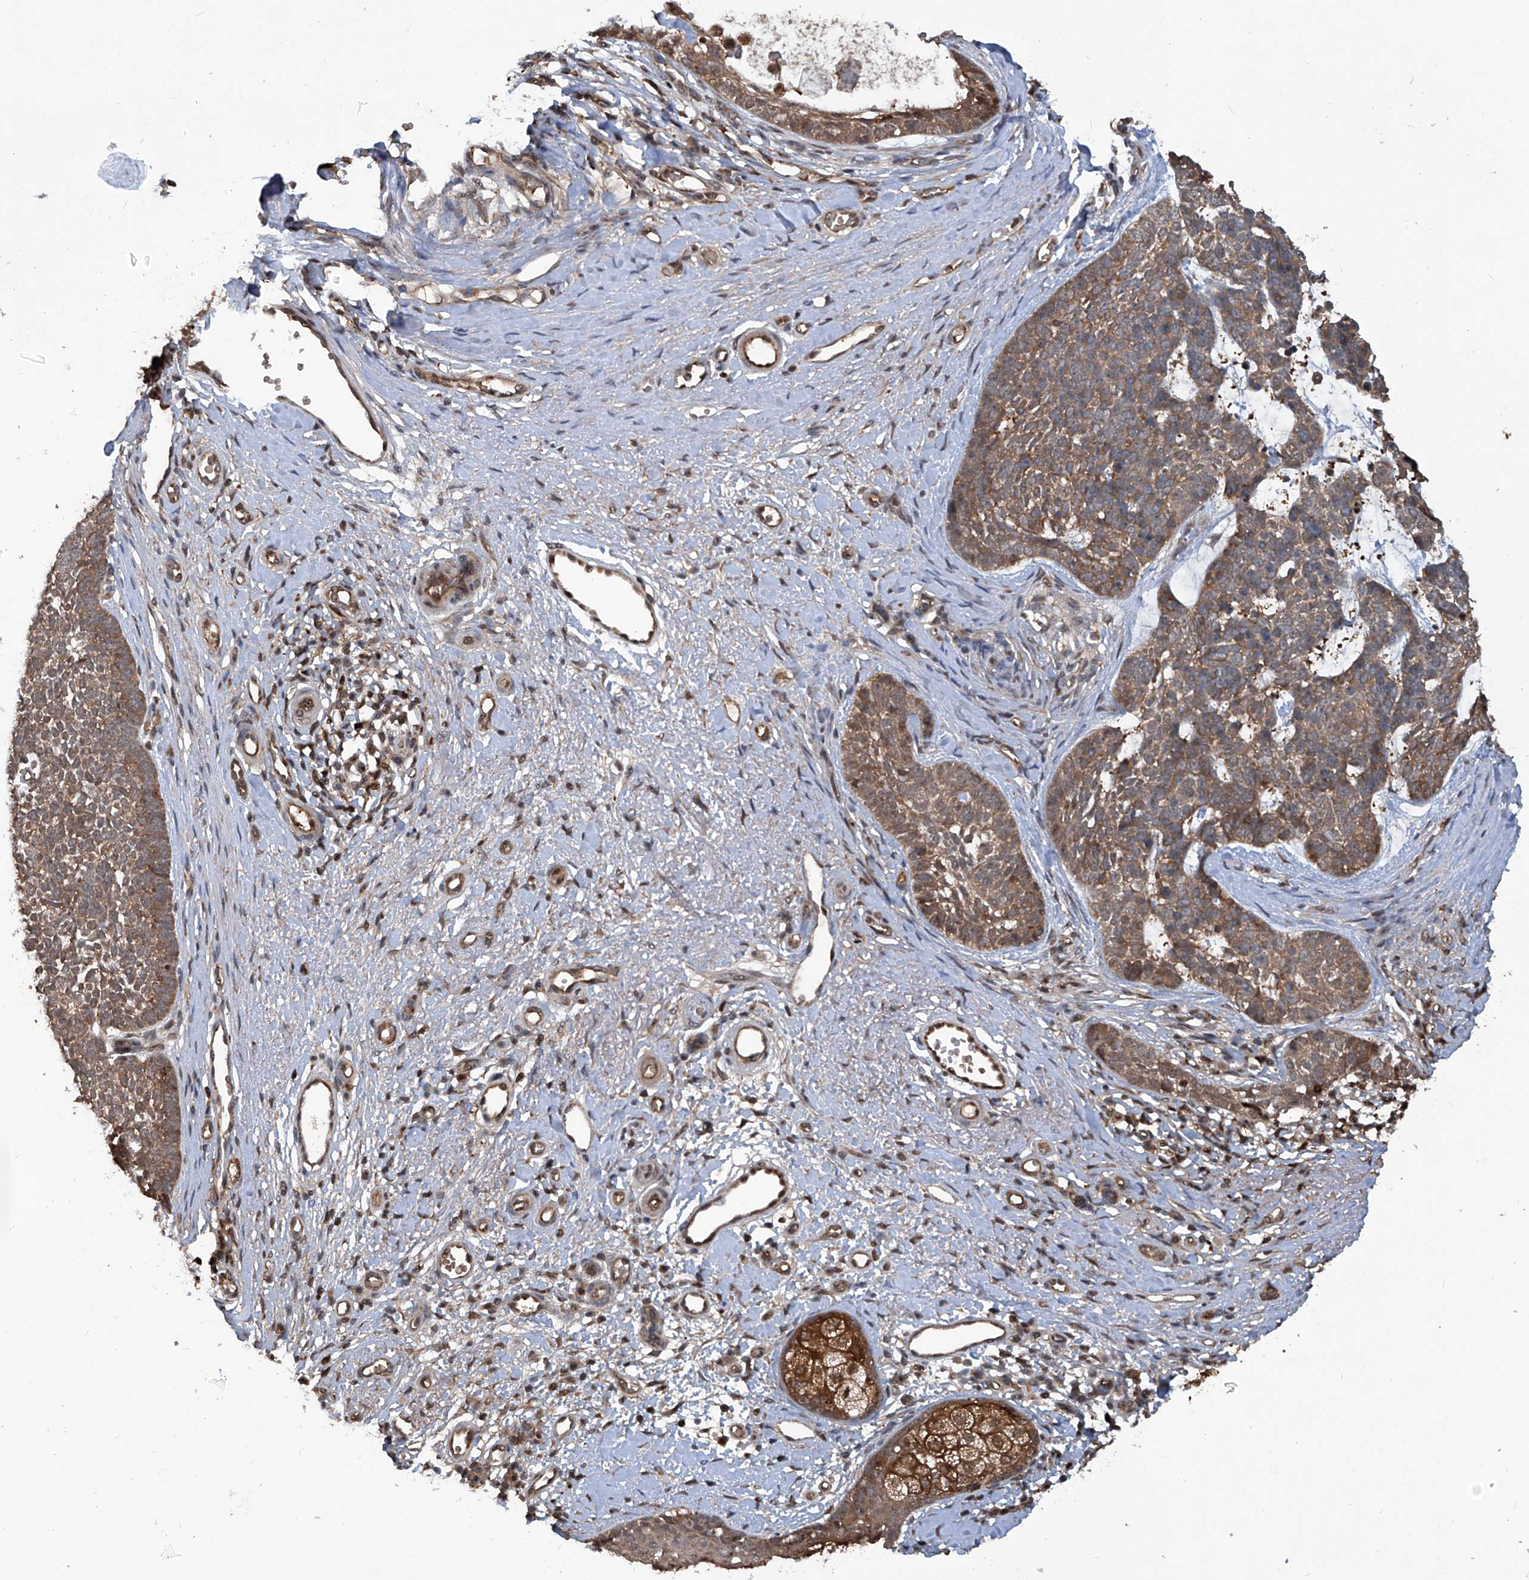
{"staining": {"intensity": "moderate", "quantity": ">75%", "location": "cytoplasmic/membranous"}, "tissue": "skin cancer", "cell_type": "Tumor cells", "image_type": "cancer", "snomed": [{"axis": "morphology", "description": "Basal cell carcinoma"}, {"axis": "topography", "description": "Skin"}], "caption": "The immunohistochemical stain highlights moderate cytoplasmic/membranous expression in tumor cells of skin basal cell carcinoma tissue.", "gene": "PSMB1", "patient": {"sex": "female", "age": 81}}